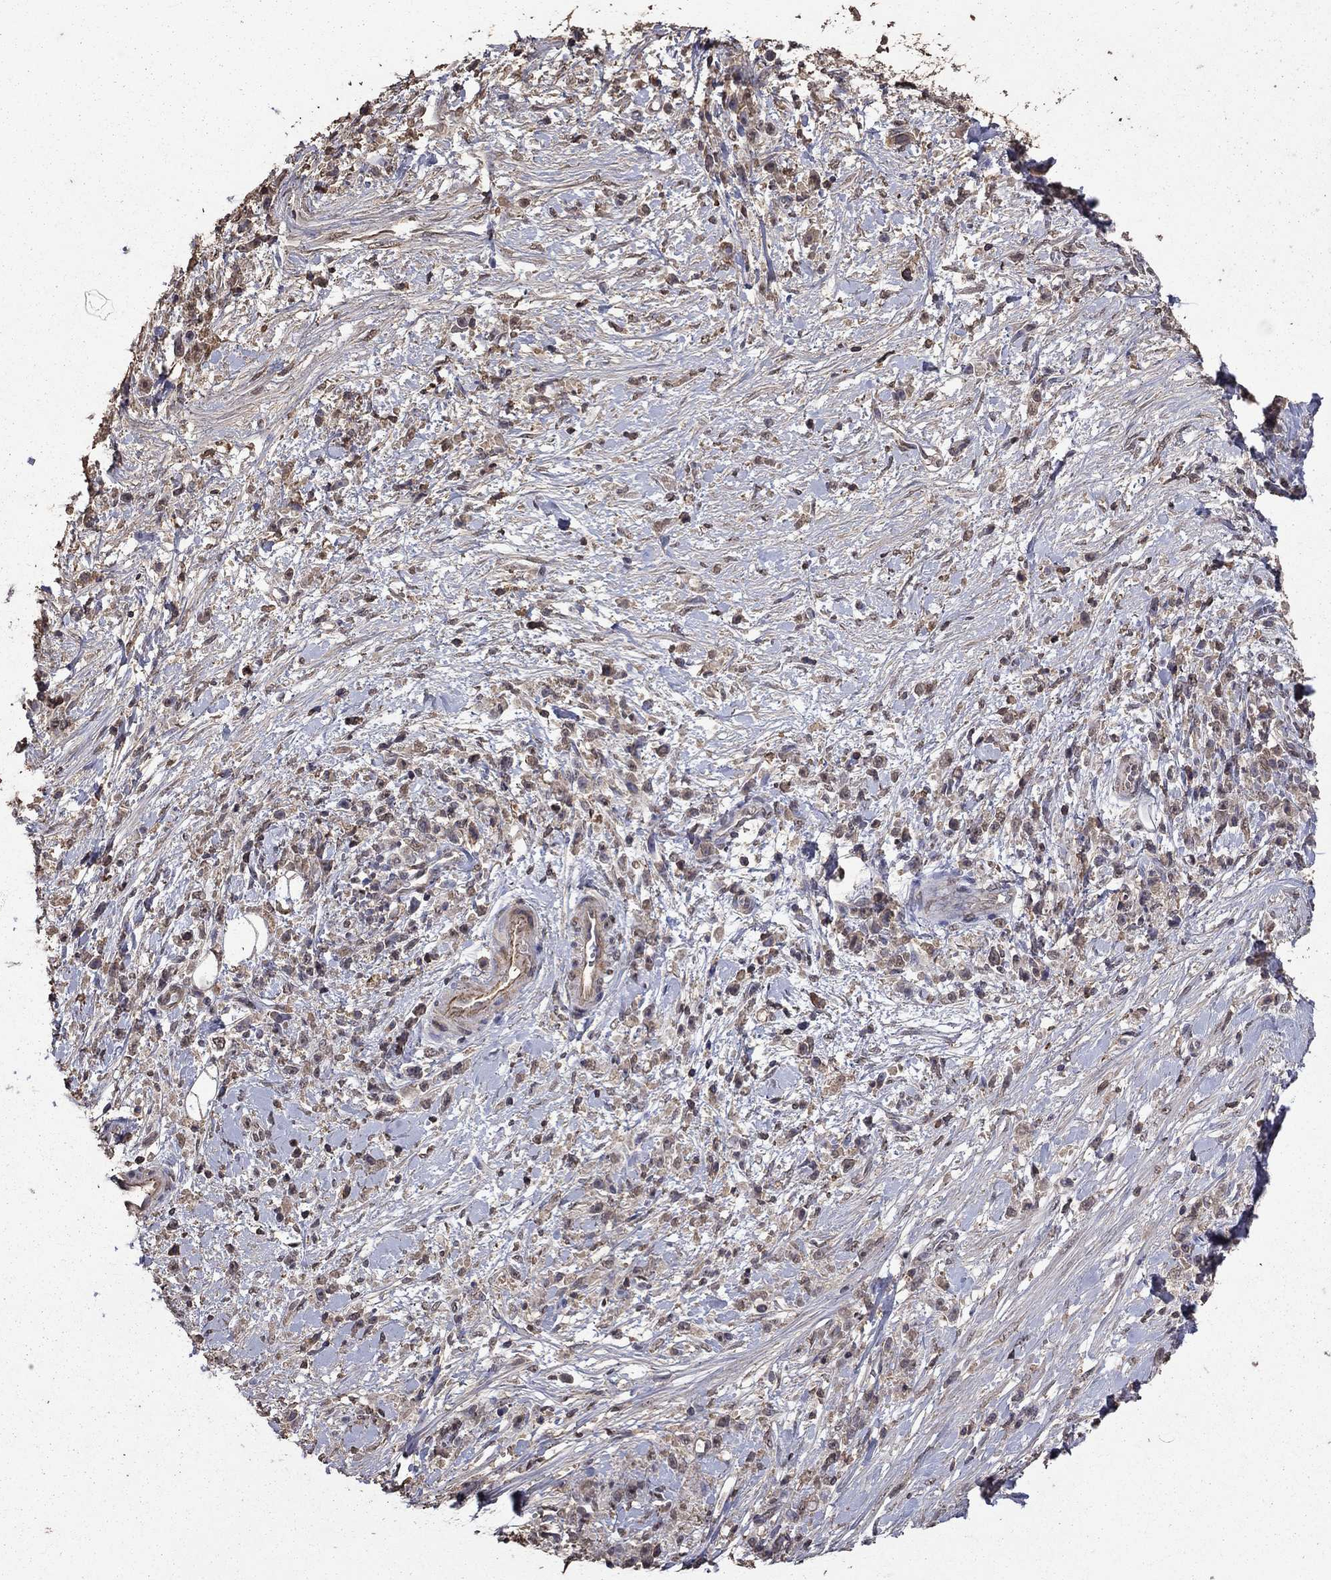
{"staining": {"intensity": "weak", "quantity": "25%-75%", "location": "cytoplasmic/membranous"}, "tissue": "stomach cancer", "cell_type": "Tumor cells", "image_type": "cancer", "snomed": [{"axis": "morphology", "description": "Adenocarcinoma, NOS"}, {"axis": "topography", "description": "Stomach"}], "caption": "Weak cytoplasmic/membranous staining is seen in about 25%-75% of tumor cells in adenocarcinoma (stomach).", "gene": "SERPINA5", "patient": {"sex": "female", "age": 59}}